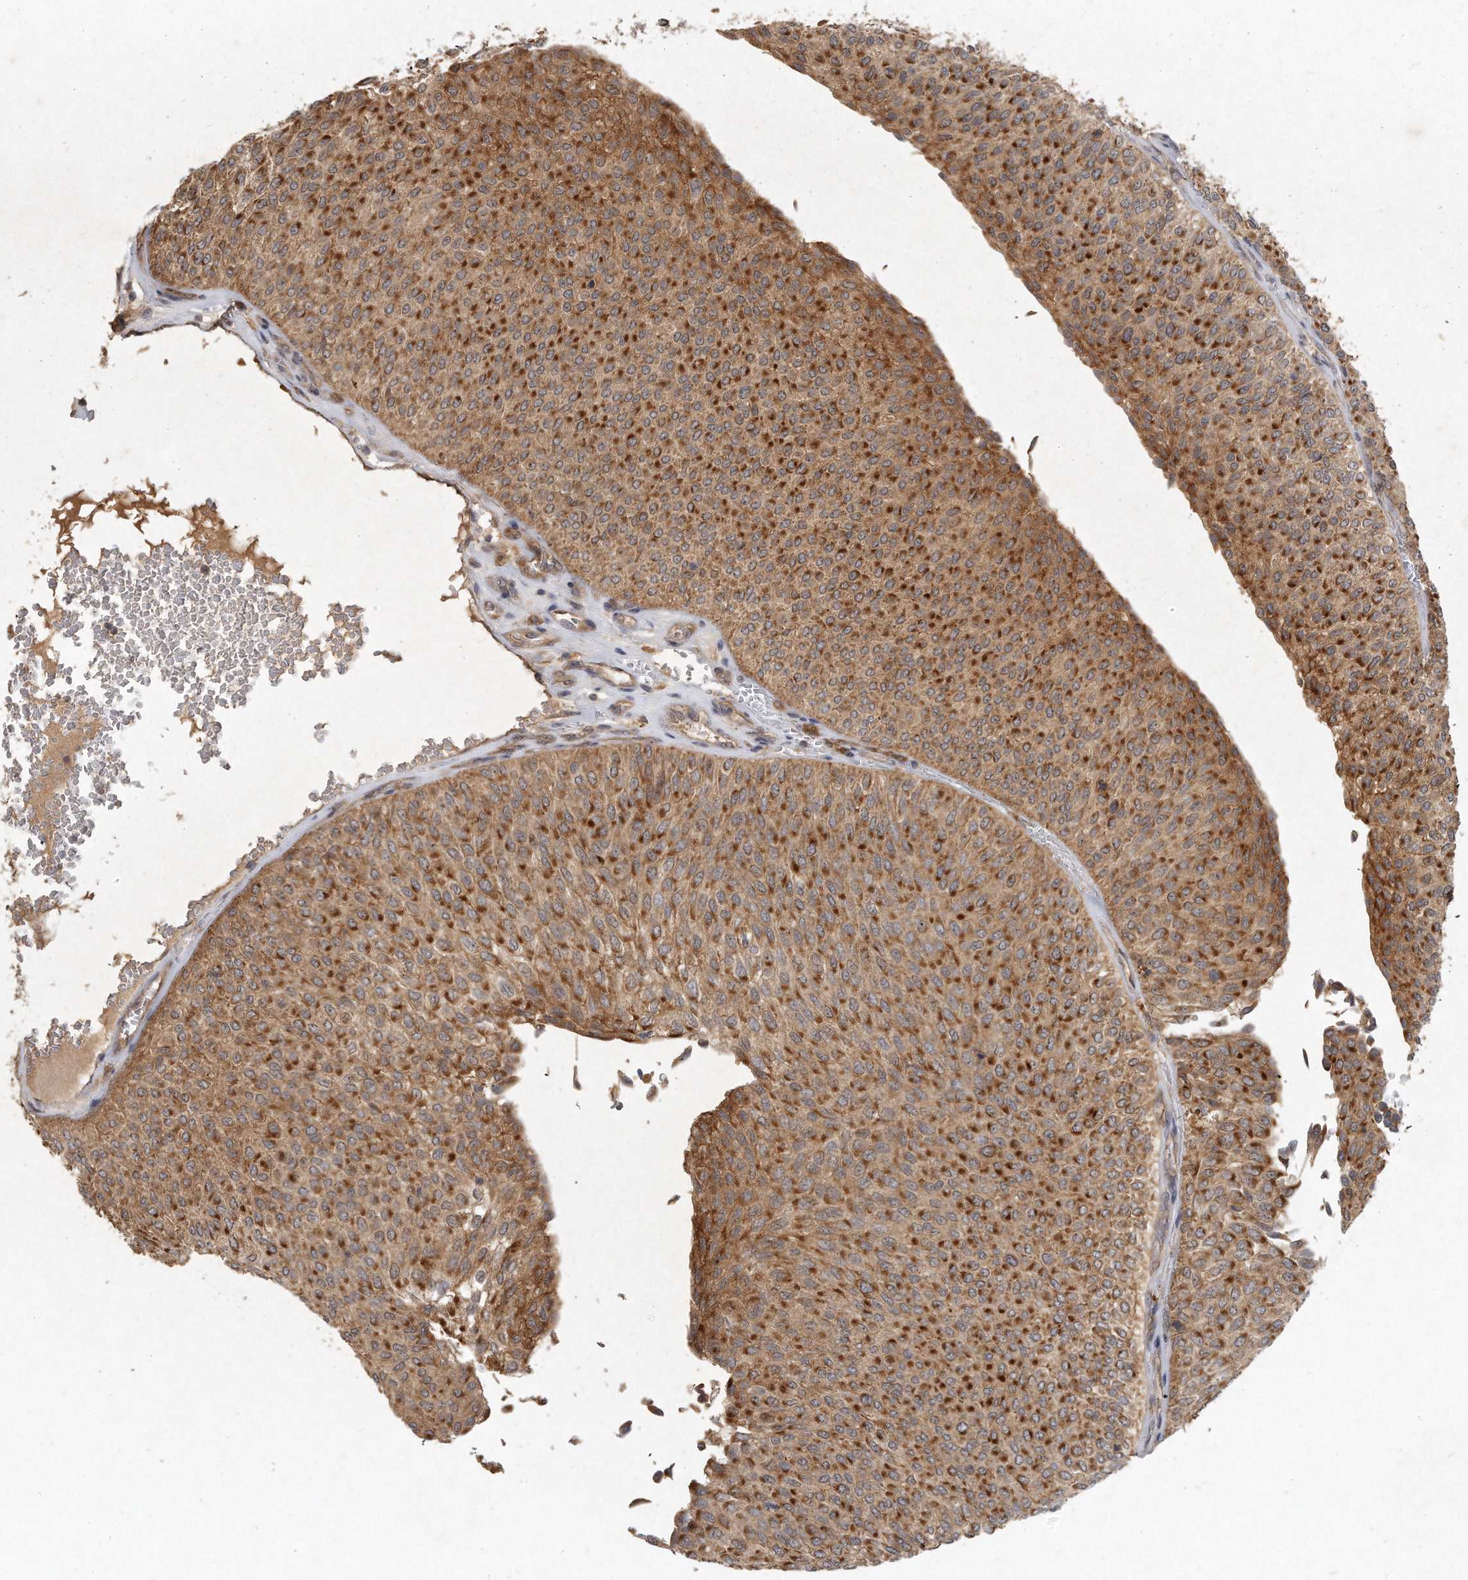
{"staining": {"intensity": "strong", "quantity": ">75%", "location": "cytoplasmic/membranous"}, "tissue": "urothelial cancer", "cell_type": "Tumor cells", "image_type": "cancer", "snomed": [{"axis": "morphology", "description": "Urothelial carcinoma, Low grade"}, {"axis": "topography", "description": "Urinary bladder"}], "caption": "The image displays a brown stain indicating the presence of a protein in the cytoplasmic/membranous of tumor cells in low-grade urothelial carcinoma.", "gene": "LGALS8", "patient": {"sex": "male", "age": 78}}